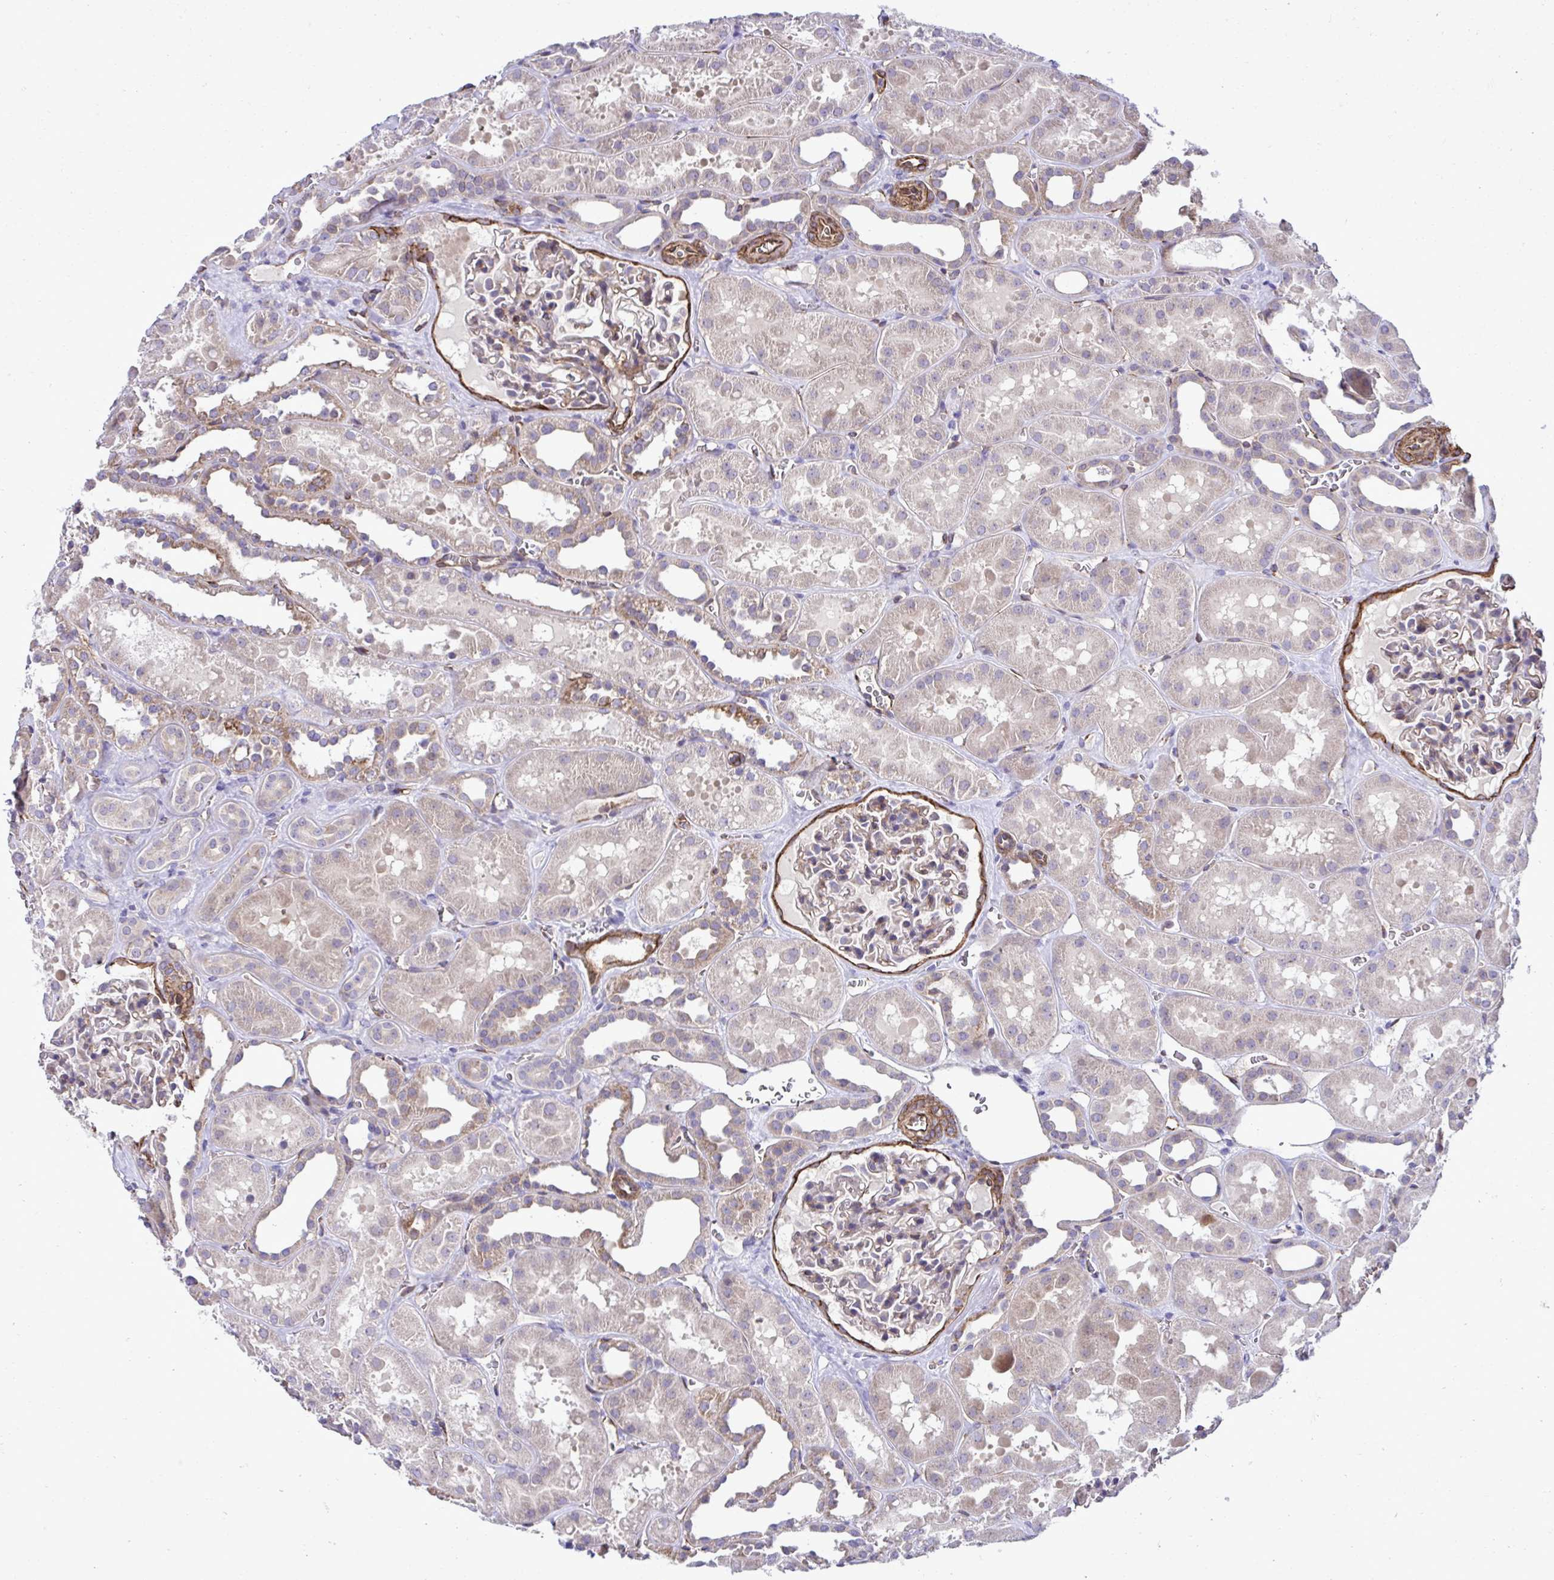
{"staining": {"intensity": "strong", "quantity": "<25%", "location": "cytoplasmic/membranous"}, "tissue": "kidney", "cell_type": "Cells in glomeruli", "image_type": "normal", "snomed": [{"axis": "morphology", "description": "Normal tissue, NOS"}, {"axis": "topography", "description": "Kidney"}], "caption": "Protein expression by immunohistochemistry (IHC) exhibits strong cytoplasmic/membranous expression in approximately <25% of cells in glomeruli in normal kidney.", "gene": "TRIM52", "patient": {"sex": "female", "age": 41}}